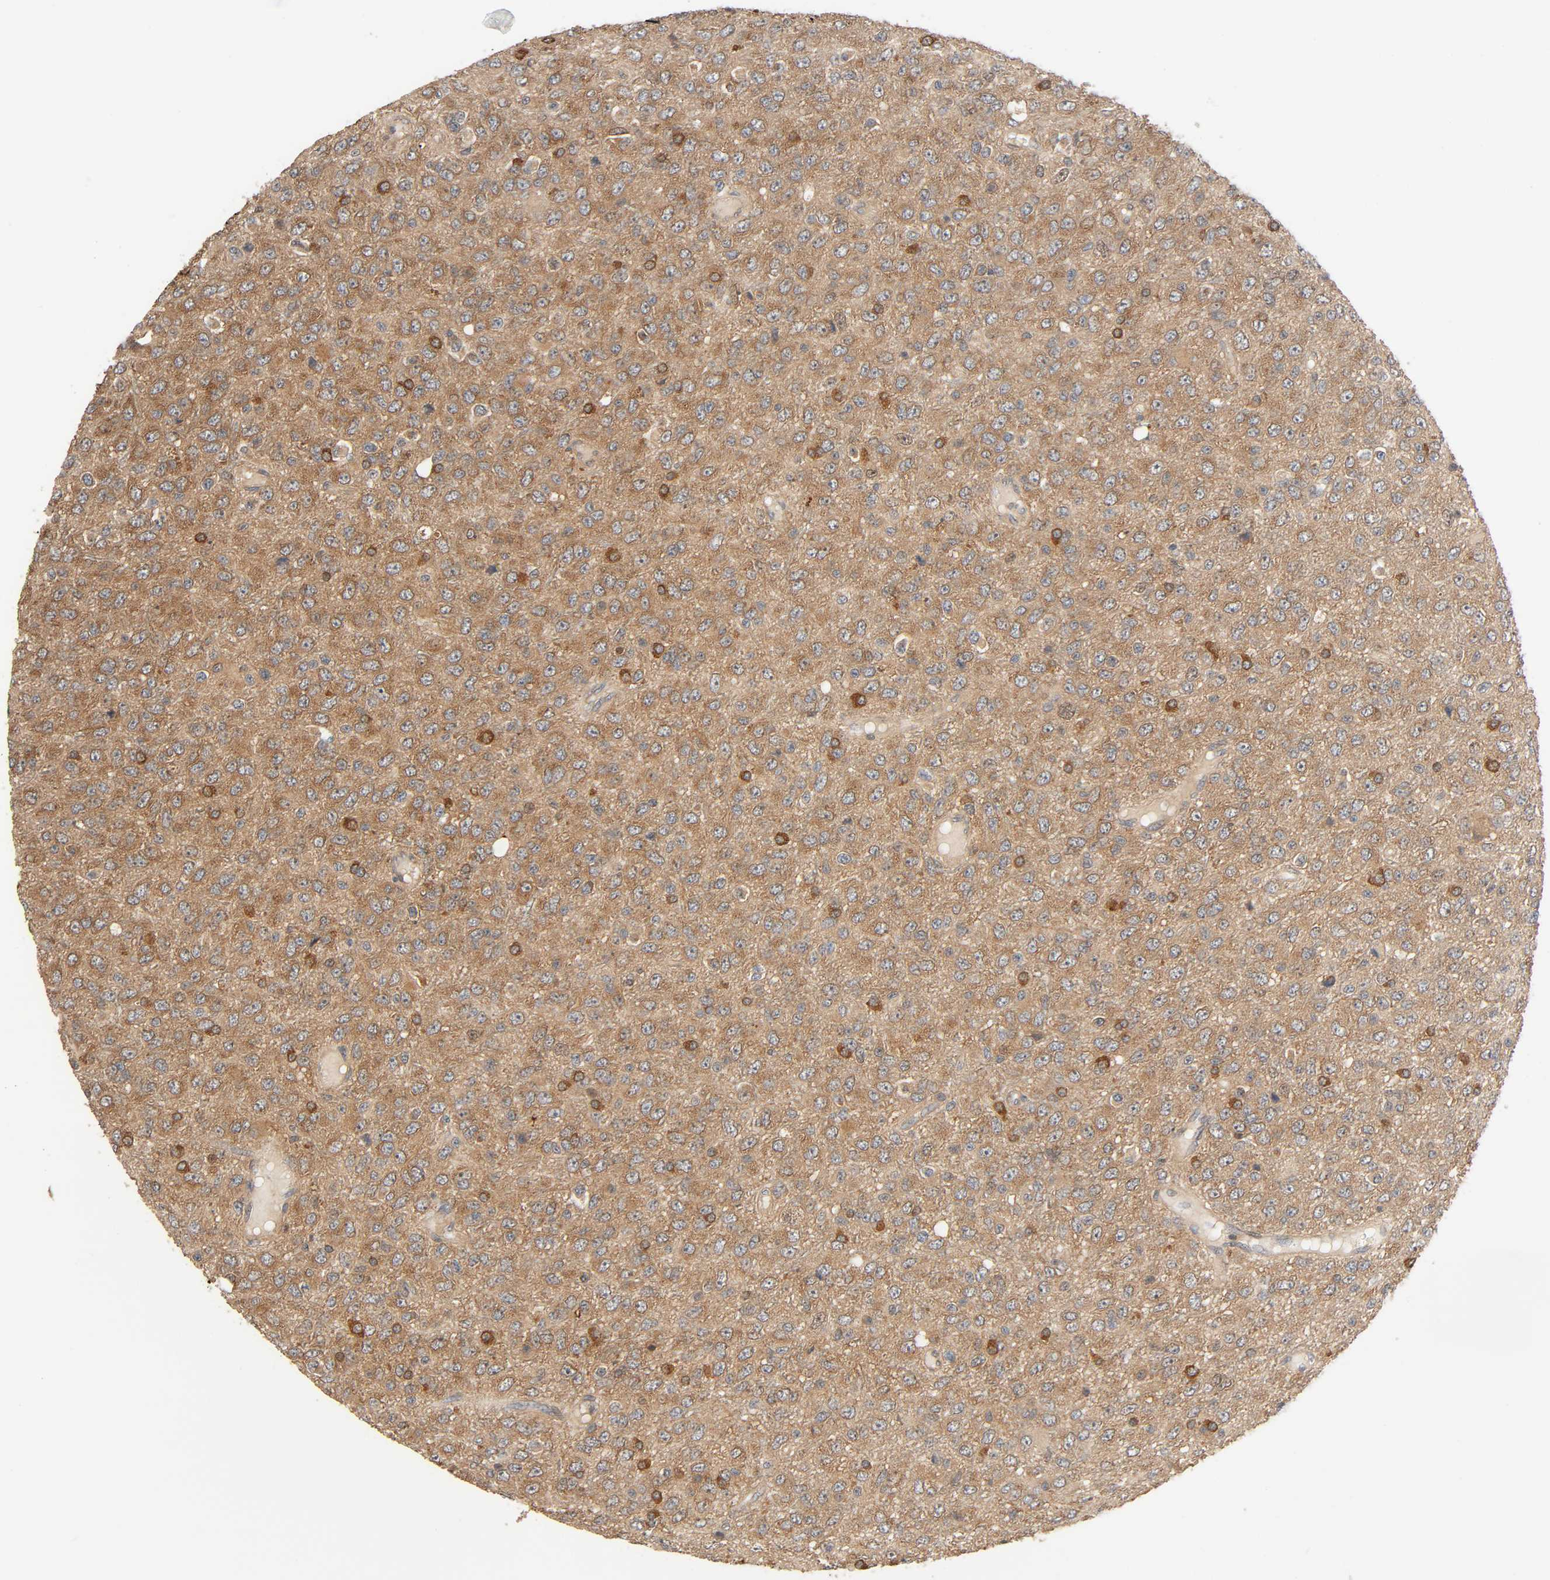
{"staining": {"intensity": "moderate", "quantity": ">75%", "location": "cytoplasmic/membranous"}, "tissue": "glioma", "cell_type": "Tumor cells", "image_type": "cancer", "snomed": [{"axis": "morphology", "description": "Glioma, malignant, High grade"}, {"axis": "topography", "description": "pancreas cauda"}], "caption": "A brown stain labels moderate cytoplasmic/membranous staining of a protein in glioma tumor cells. The protein is stained brown, and the nuclei are stained in blue (DAB (3,3'-diaminobenzidine) IHC with brightfield microscopy, high magnification).", "gene": "PPP2R1B", "patient": {"sex": "male", "age": 60}}